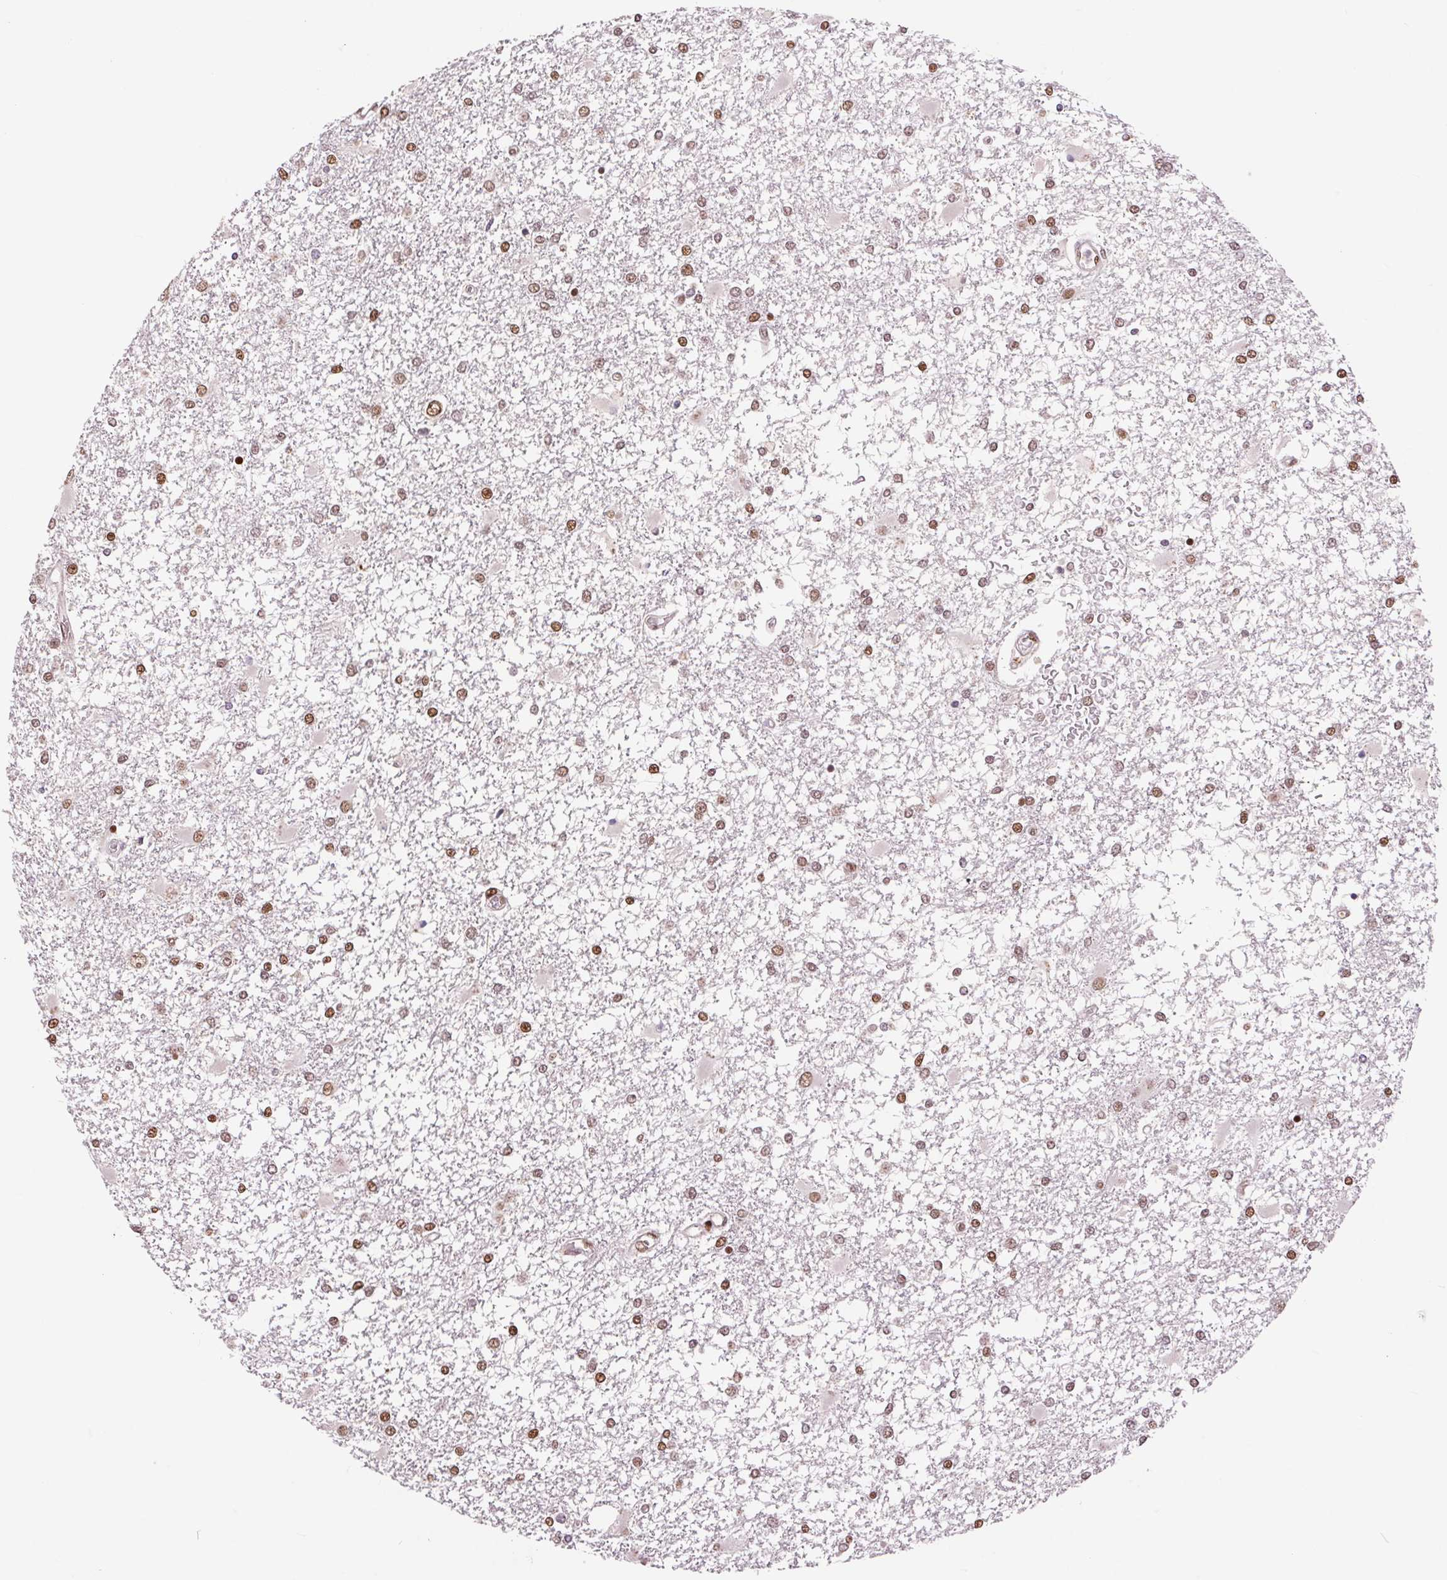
{"staining": {"intensity": "moderate", "quantity": ">75%", "location": "nuclear"}, "tissue": "glioma", "cell_type": "Tumor cells", "image_type": "cancer", "snomed": [{"axis": "morphology", "description": "Glioma, malignant, High grade"}, {"axis": "topography", "description": "Cerebral cortex"}], "caption": "Protein staining shows moderate nuclear staining in about >75% of tumor cells in glioma.", "gene": "RAD23A", "patient": {"sex": "male", "age": 79}}